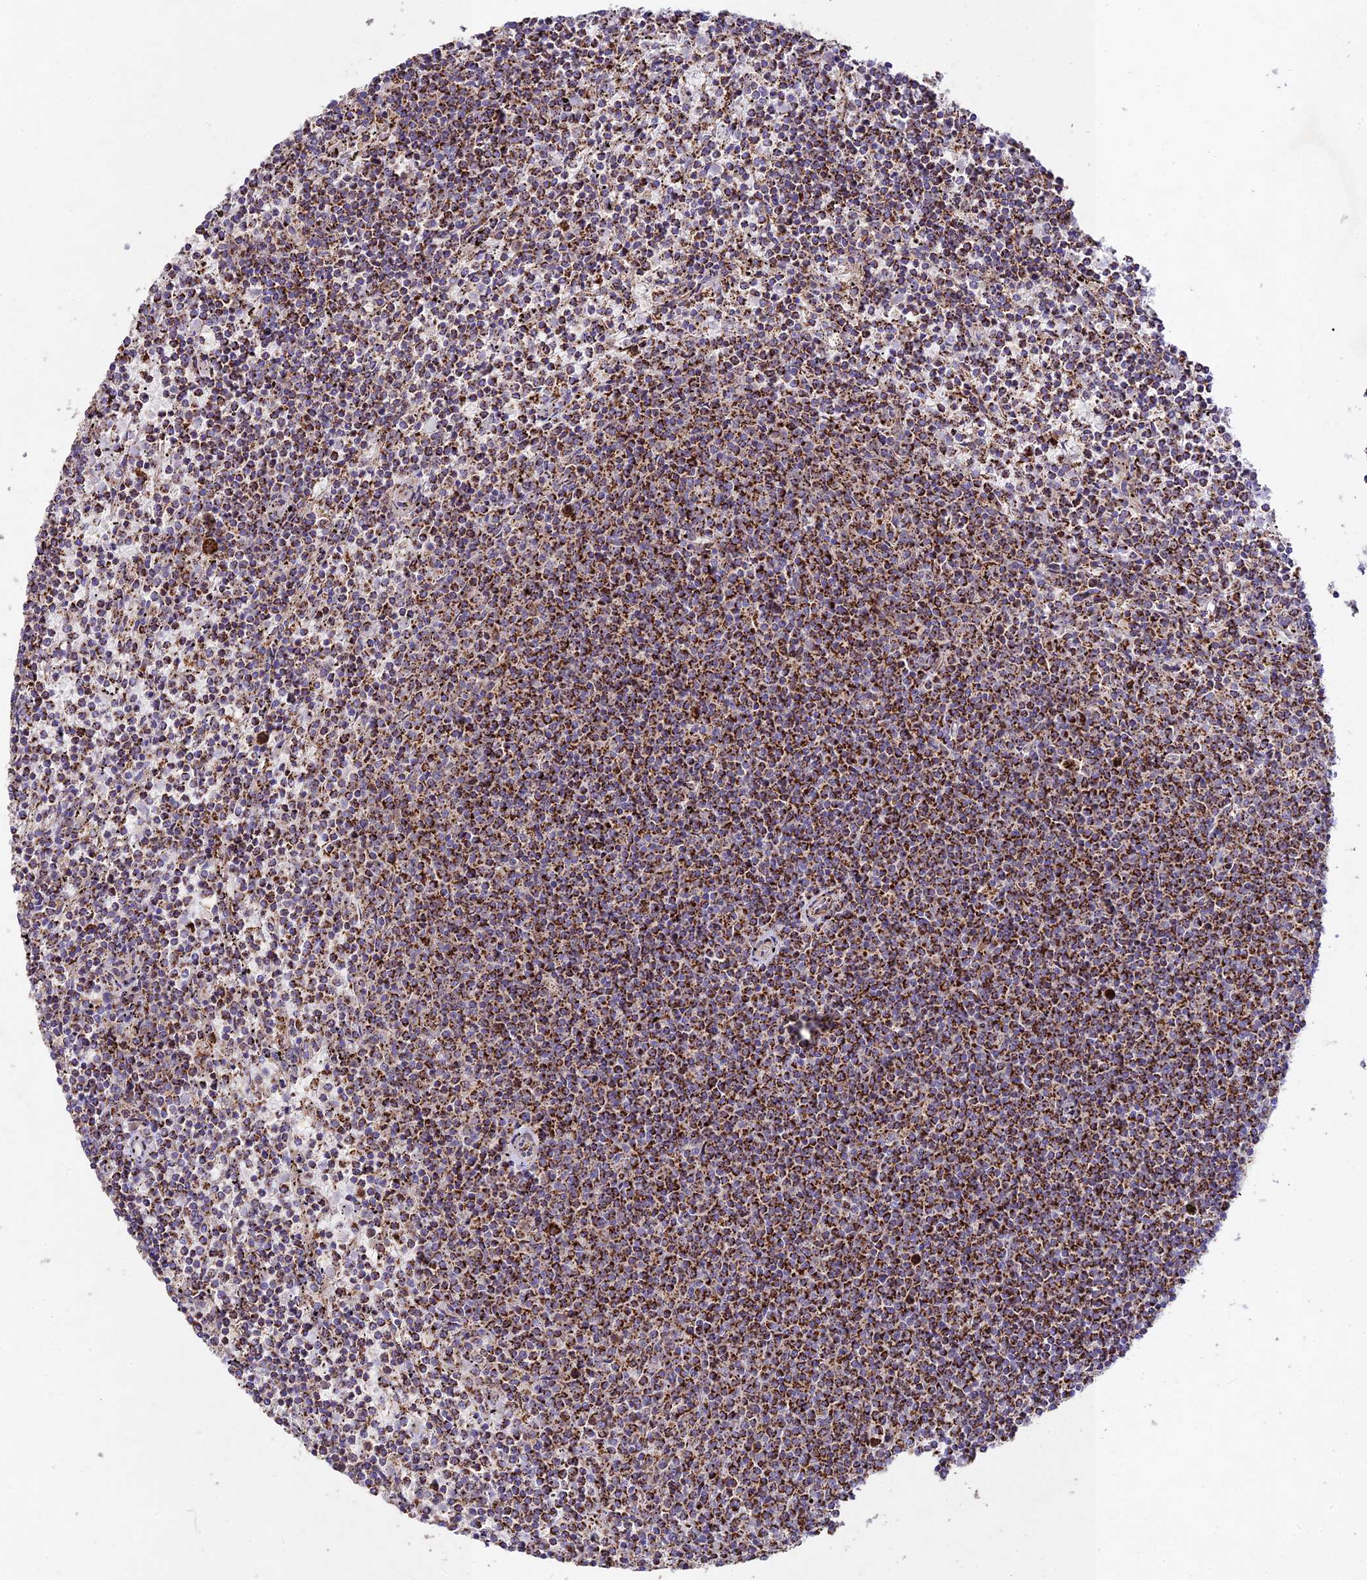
{"staining": {"intensity": "strong", "quantity": "25%-75%", "location": "cytoplasmic/membranous"}, "tissue": "lymphoma", "cell_type": "Tumor cells", "image_type": "cancer", "snomed": [{"axis": "morphology", "description": "Malignant lymphoma, non-Hodgkin's type, Low grade"}, {"axis": "topography", "description": "Spleen"}], "caption": "An image of human lymphoma stained for a protein shows strong cytoplasmic/membranous brown staining in tumor cells.", "gene": "KHDC3L", "patient": {"sex": "female", "age": 50}}